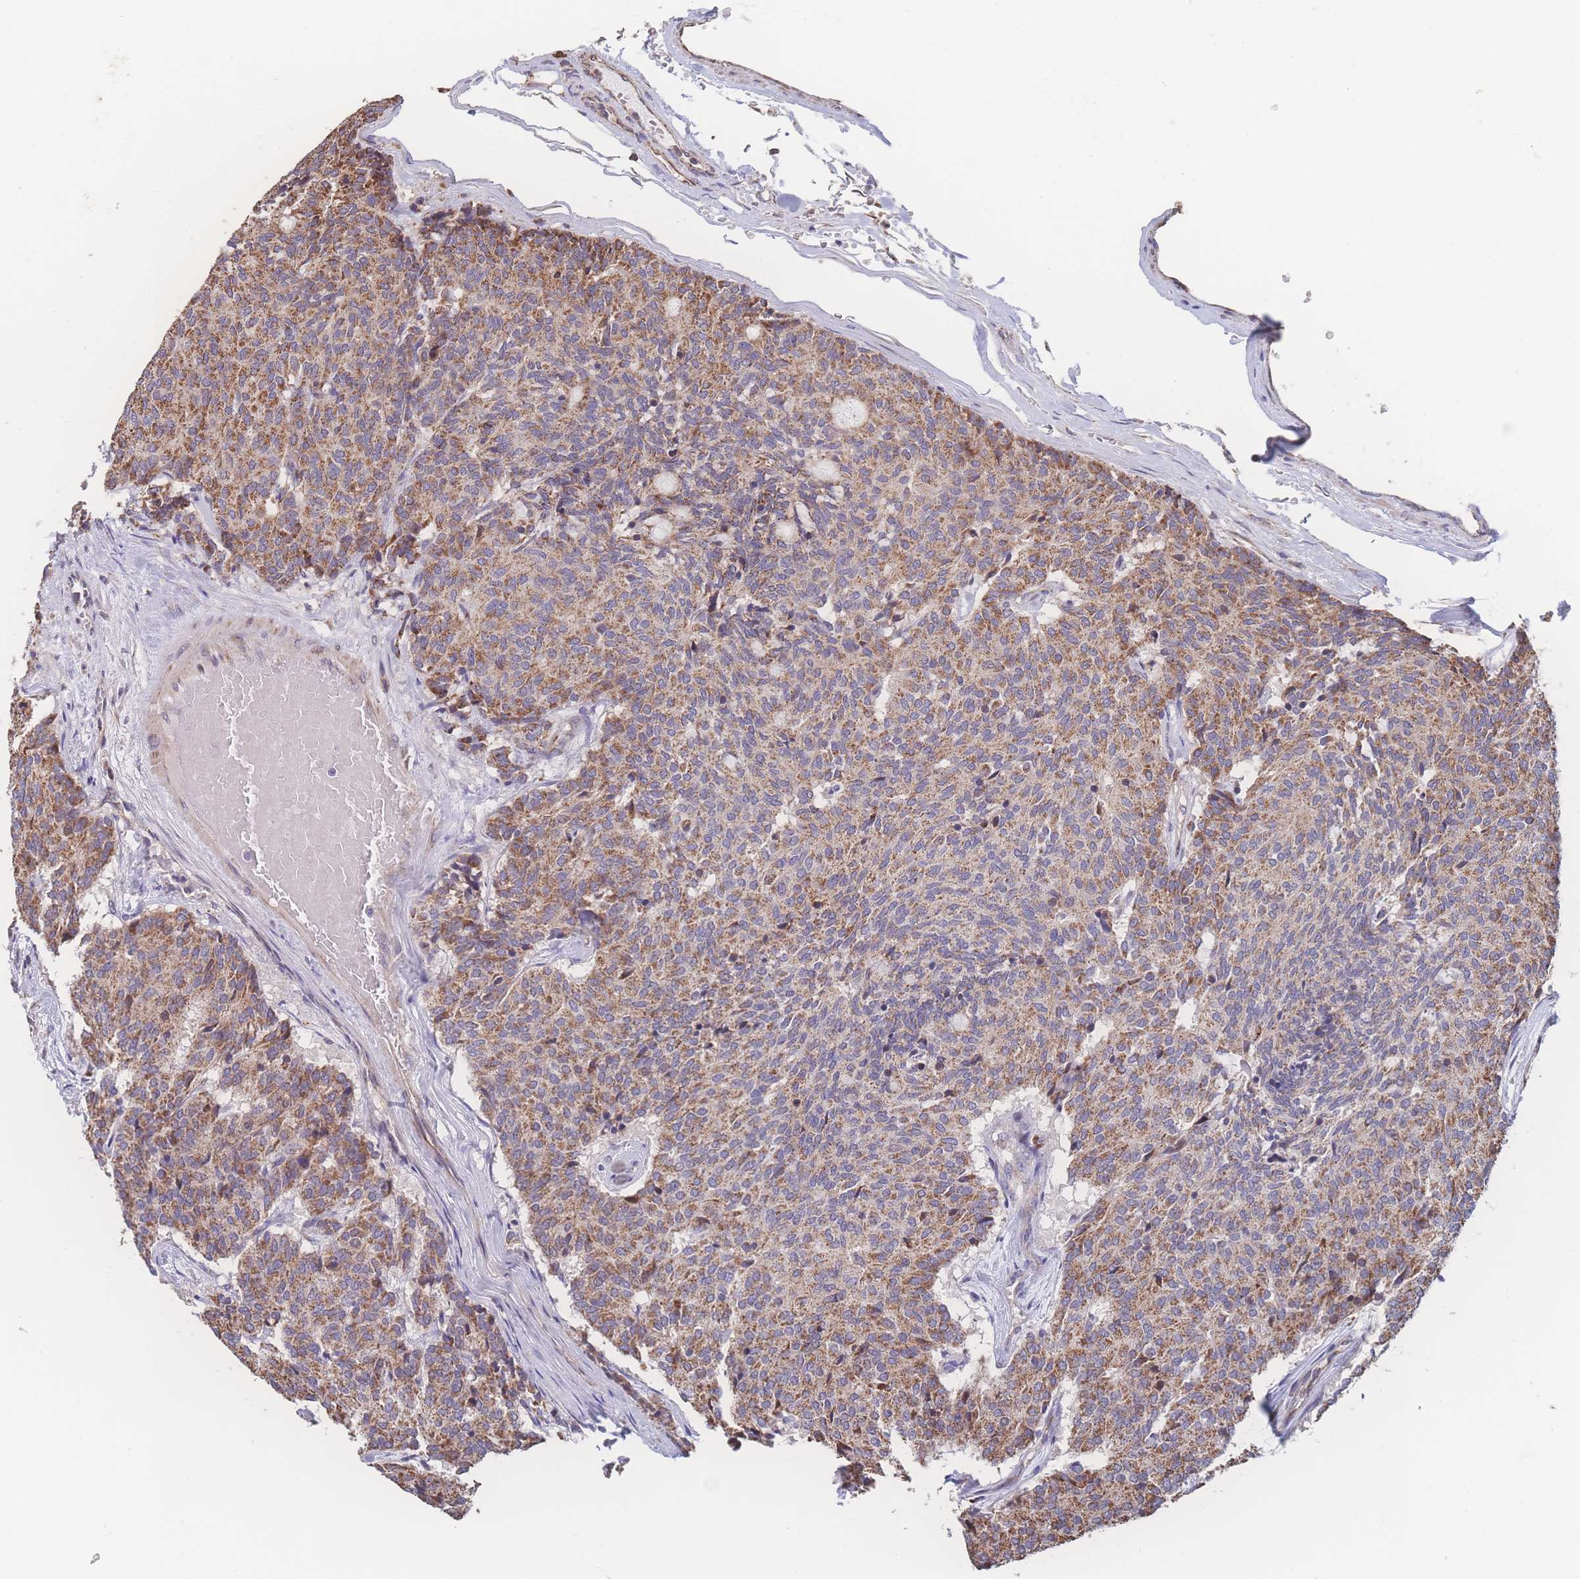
{"staining": {"intensity": "moderate", "quantity": ">75%", "location": "cytoplasmic/membranous"}, "tissue": "carcinoid", "cell_type": "Tumor cells", "image_type": "cancer", "snomed": [{"axis": "morphology", "description": "Carcinoid, malignant, NOS"}, {"axis": "topography", "description": "Pancreas"}], "caption": "Protein expression analysis of malignant carcinoid displays moderate cytoplasmic/membranous staining in about >75% of tumor cells. The staining is performed using DAB brown chromogen to label protein expression. The nuclei are counter-stained blue using hematoxylin.", "gene": "SGSM3", "patient": {"sex": "female", "age": 54}}